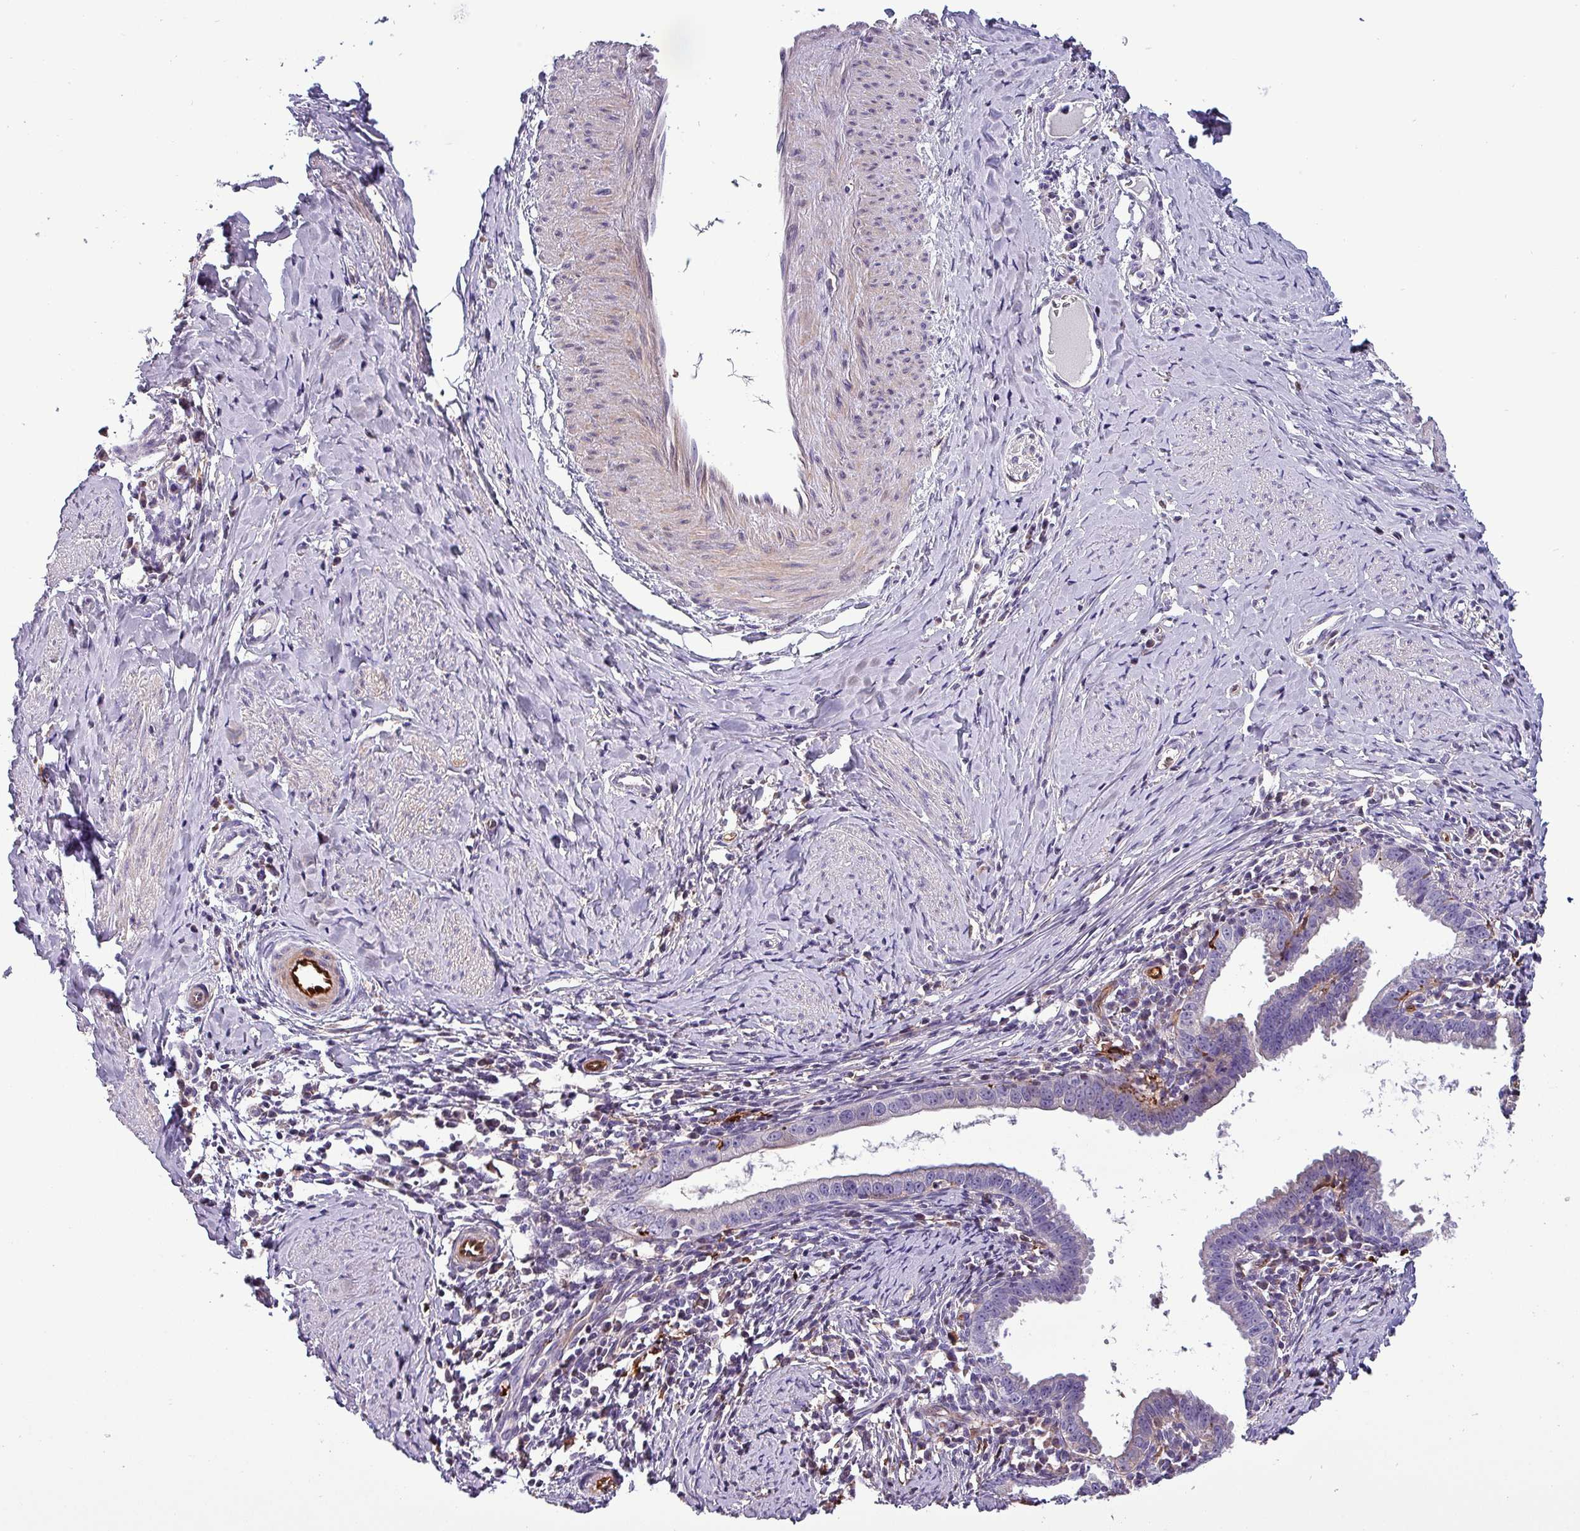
{"staining": {"intensity": "negative", "quantity": "none", "location": "none"}, "tissue": "cervical cancer", "cell_type": "Tumor cells", "image_type": "cancer", "snomed": [{"axis": "morphology", "description": "Adenocarcinoma, NOS"}, {"axis": "topography", "description": "Cervix"}], "caption": "Immunohistochemical staining of human cervical cancer shows no significant positivity in tumor cells. Brightfield microscopy of immunohistochemistry (IHC) stained with DAB (3,3'-diaminobenzidine) (brown) and hematoxylin (blue), captured at high magnification.", "gene": "SCIN", "patient": {"sex": "female", "age": 36}}